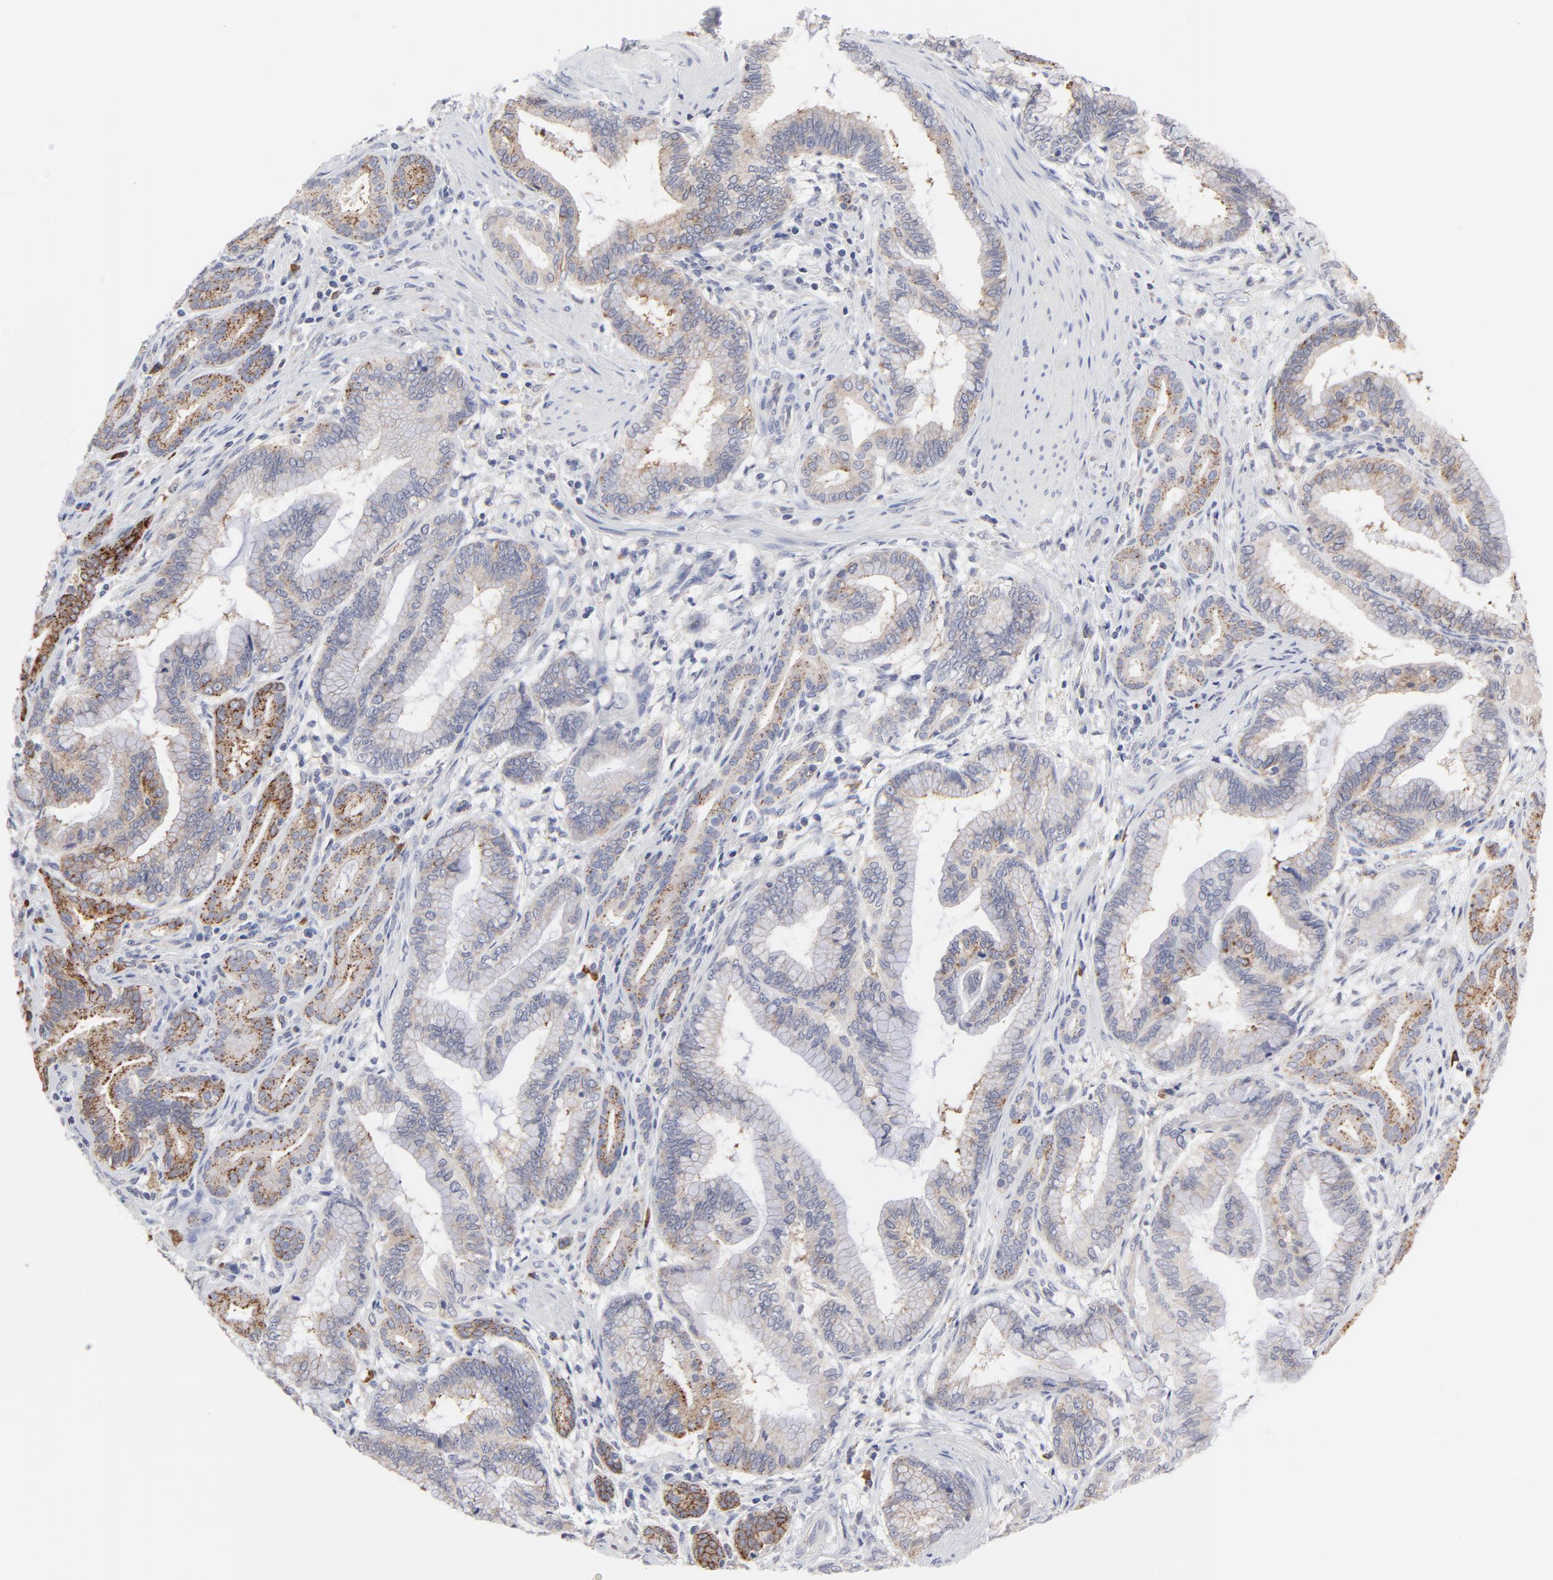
{"staining": {"intensity": "moderate", "quantity": "<25%", "location": "cytoplasmic/membranous"}, "tissue": "pancreatic cancer", "cell_type": "Tumor cells", "image_type": "cancer", "snomed": [{"axis": "morphology", "description": "Adenocarcinoma, NOS"}, {"axis": "topography", "description": "Pancreas"}], "caption": "Pancreatic adenocarcinoma stained with a protein marker shows moderate staining in tumor cells.", "gene": "TRIM22", "patient": {"sex": "female", "age": 64}}